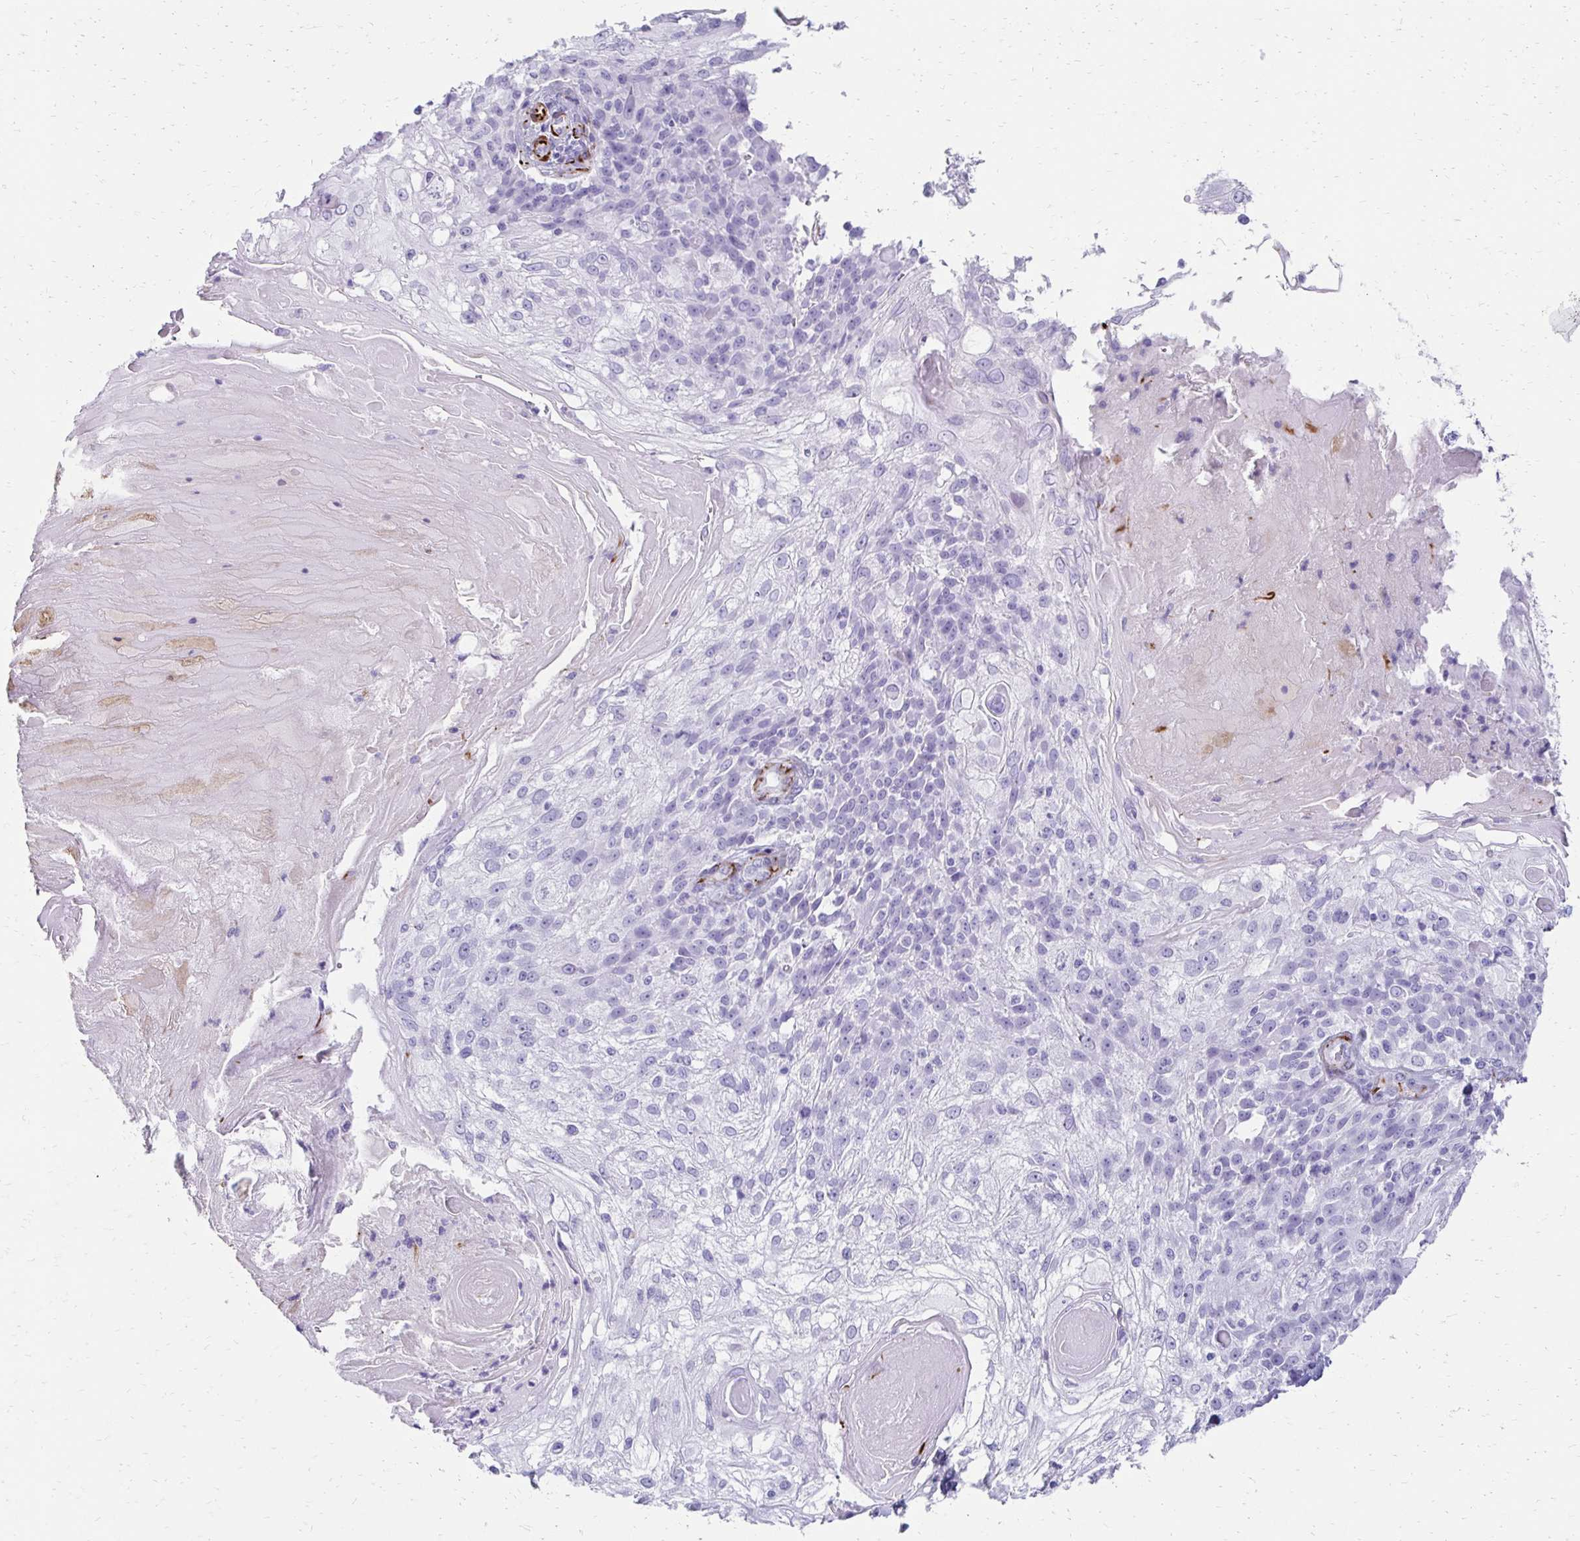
{"staining": {"intensity": "negative", "quantity": "none", "location": "none"}, "tissue": "skin cancer", "cell_type": "Tumor cells", "image_type": "cancer", "snomed": [{"axis": "morphology", "description": "Normal tissue, NOS"}, {"axis": "morphology", "description": "Squamous cell carcinoma, NOS"}, {"axis": "topography", "description": "Skin"}], "caption": "The photomicrograph shows no staining of tumor cells in skin cancer.", "gene": "TMEM54", "patient": {"sex": "female", "age": 83}}